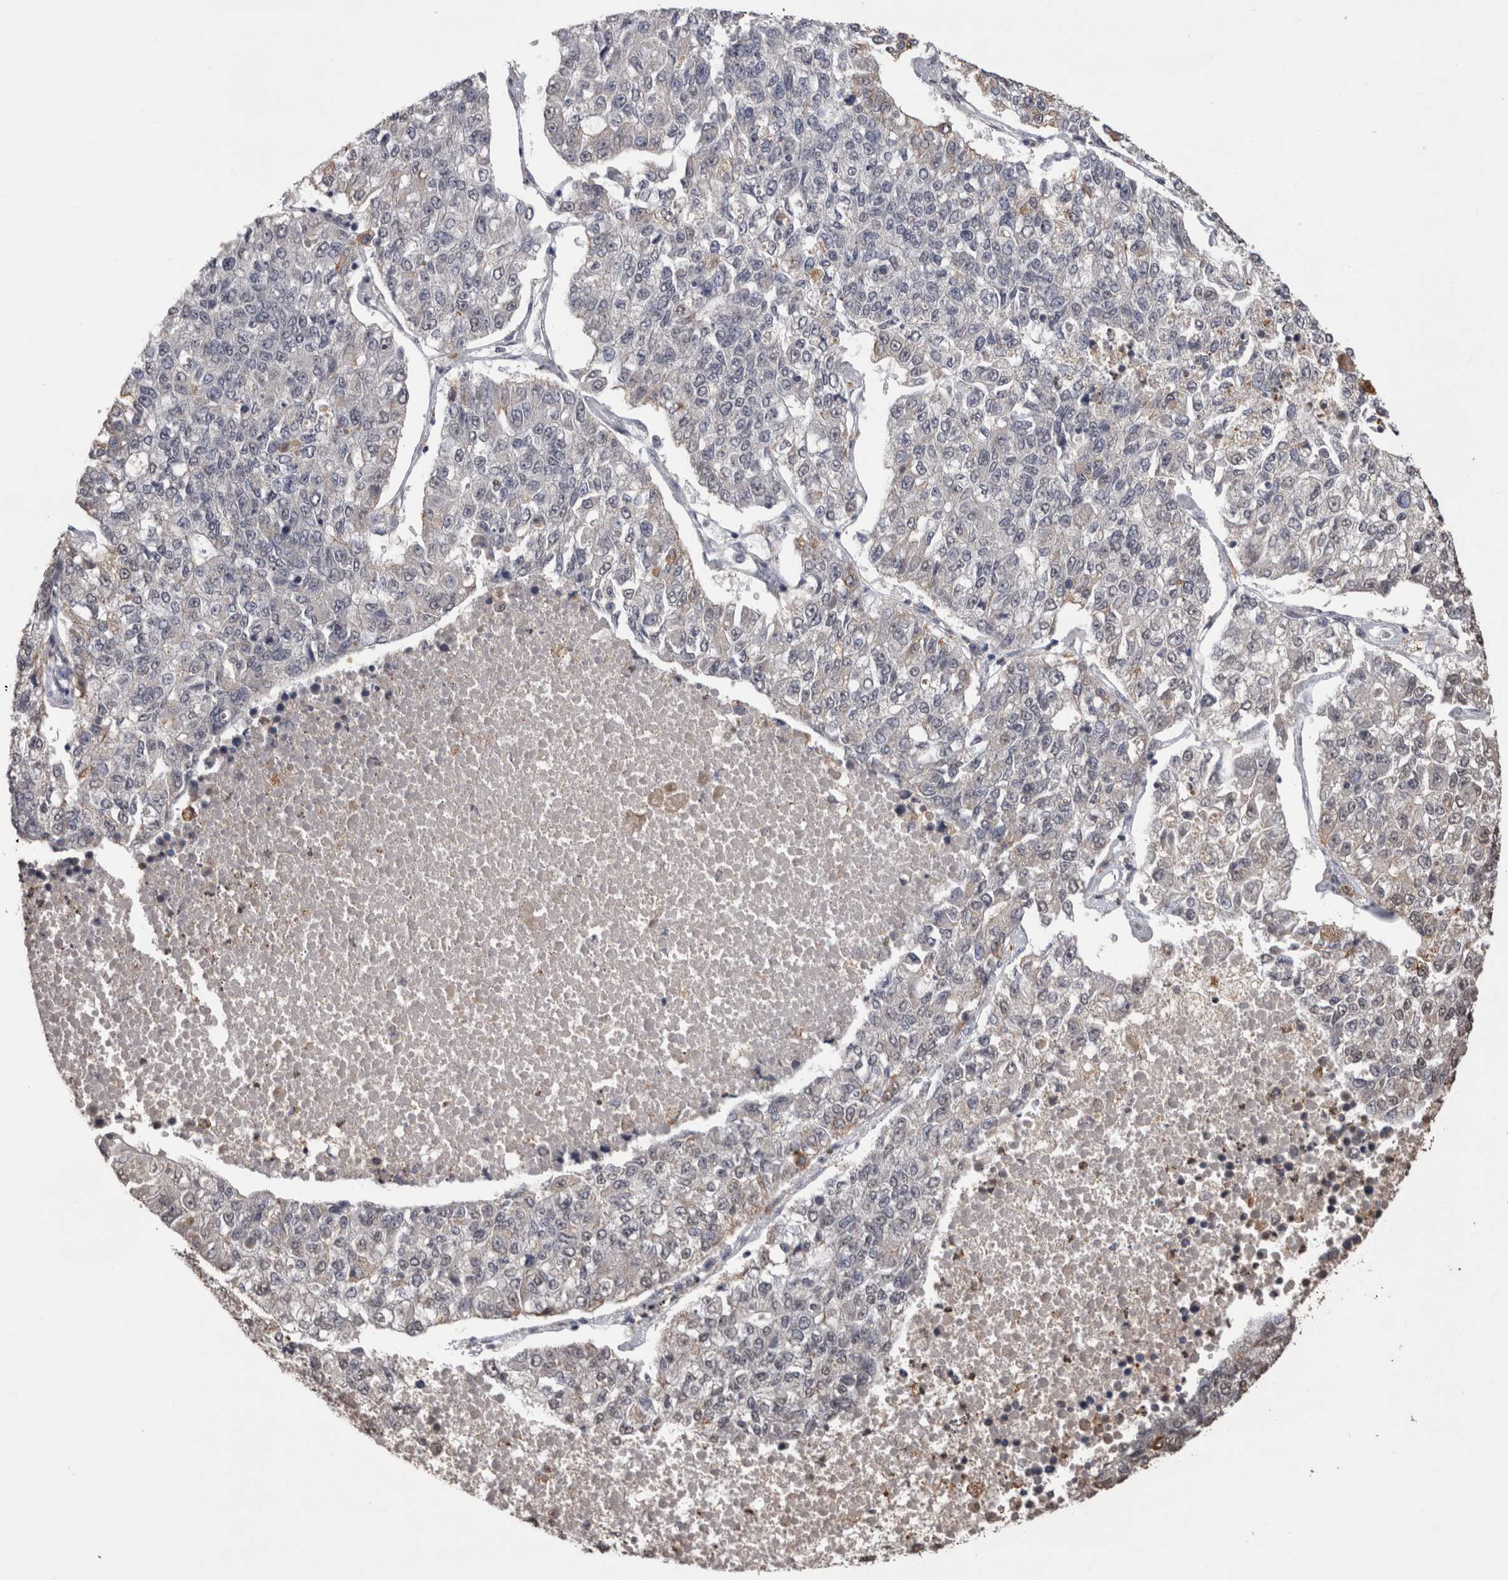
{"staining": {"intensity": "negative", "quantity": "none", "location": "none"}, "tissue": "lung cancer", "cell_type": "Tumor cells", "image_type": "cancer", "snomed": [{"axis": "morphology", "description": "Adenocarcinoma, NOS"}, {"axis": "topography", "description": "Lung"}], "caption": "DAB (3,3'-diaminobenzidine) immunohistochemical staining of human lung adenocarcinoma displays no significant expression in tumor cells. (DAB immunohistochemistry (IHC) visualized using brightfield microscopy, high magnification).", "gene": "GRK5", "patient": {"sex": "male", "age": 49}}